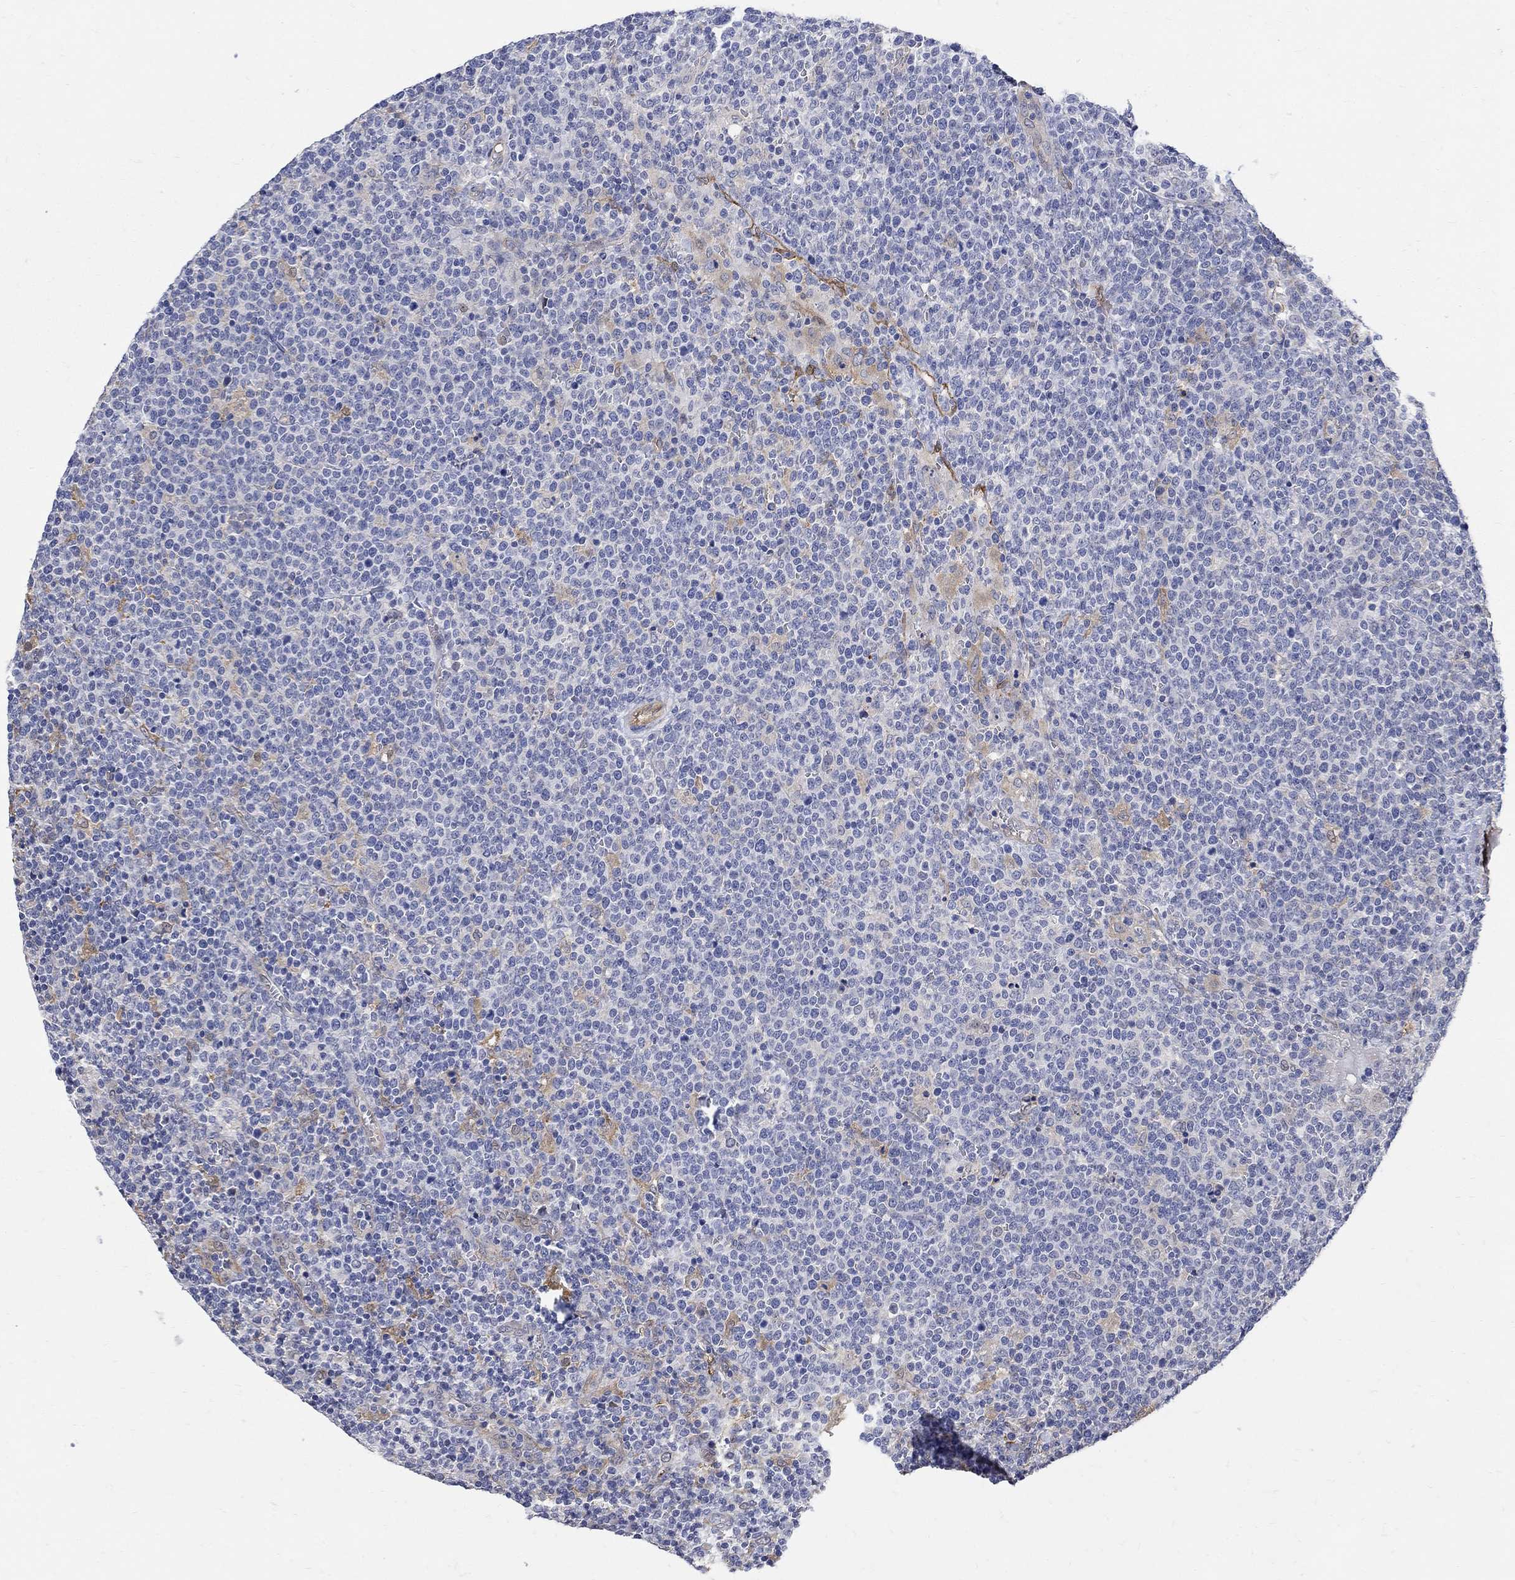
{"staining": {"intensity": "negative", "quantity": "none", "location": "none"}, "tissue": "lymphoma", "cell_type": "Tumor cells", "image_type": "cancer", "snomed": [{"axis": "morphology", "description": "Malignant lymphoma, non-Hodgkin's type, High grade"}, {"axis": "topography", "description": "Lymph node"}], "caption": "An immunohistochemistry image of high-grade malignant lymphoma, non-Hodgkin's type is shown. There is no staining in tumor cells of high-grade malignant lymphoma, non-Hodgkin's type.", "gene": "TGM2", "patient": {"sex": "male", "age": 61}}